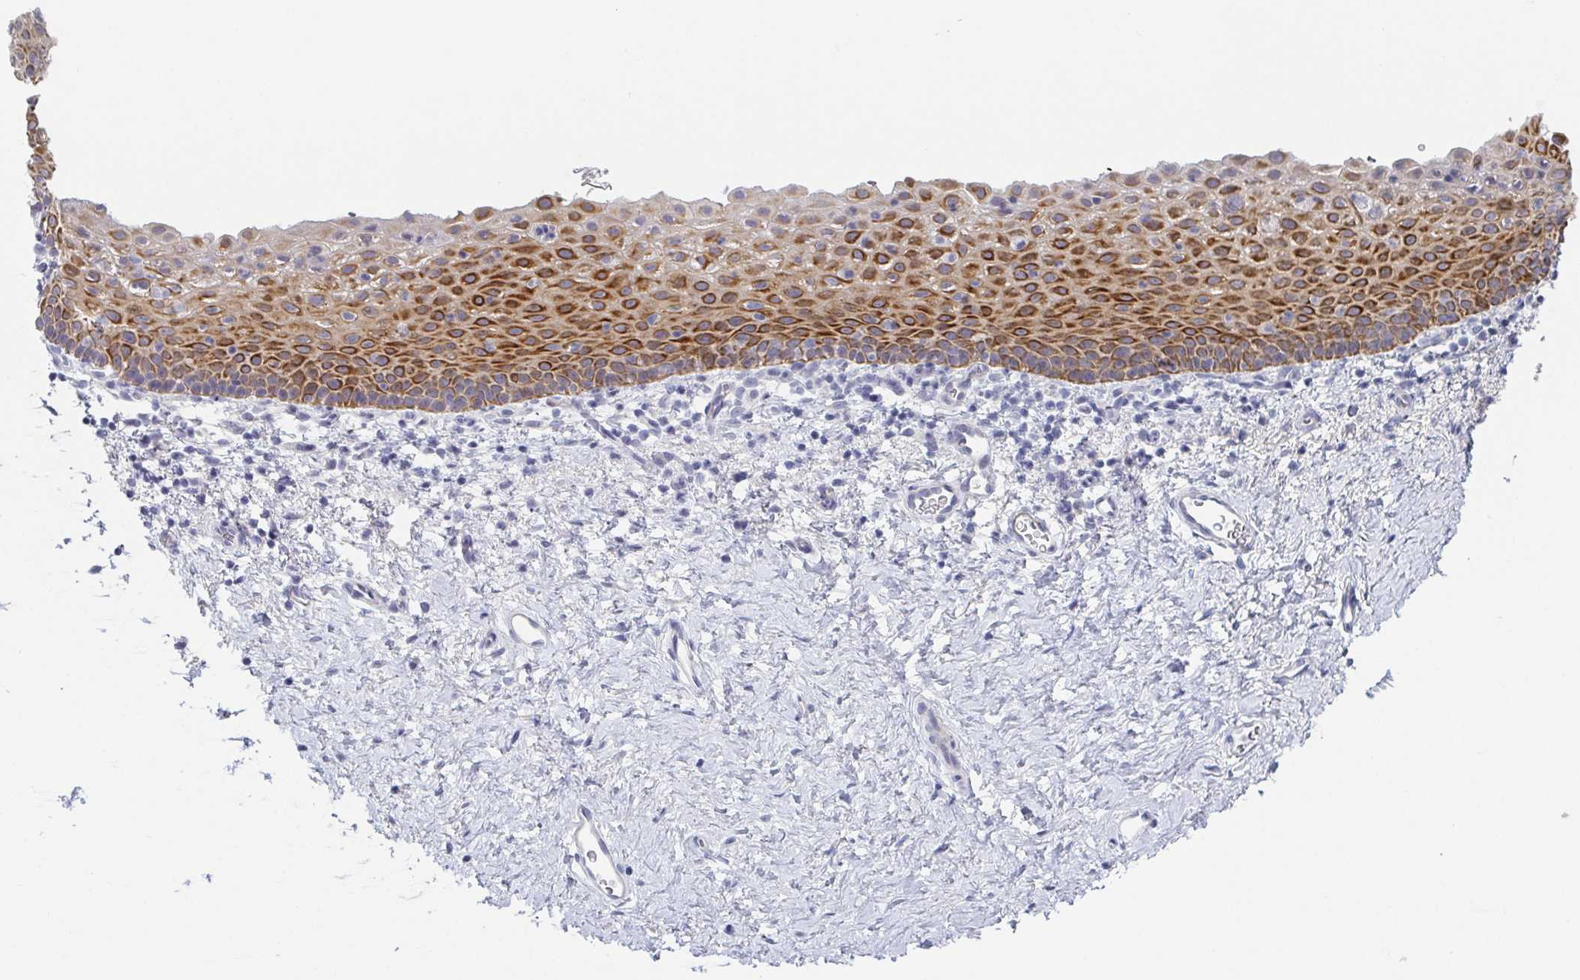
{"staining": {"intensity": "moderate", "quantity": ">75%", "location": "cytoplasmic/membranous"}, "tissue": "vagina", "cell_type": "Squamous epithelial cells", "image_type": "normal", "snomed": [{"axis": "morphology", "description": "Normal tissue, NOS"}, {"axis": "topography", "description": "Vagina"}], "caption": "Unremarkable vagina was stained to show a protein in brown. There is medium levels of moderate cytoplasmic/membranous expression in approximately >75% of squamous epithelial cells.", "gene": "RHOV", "patient": {"sex": "female", "age": 61}}